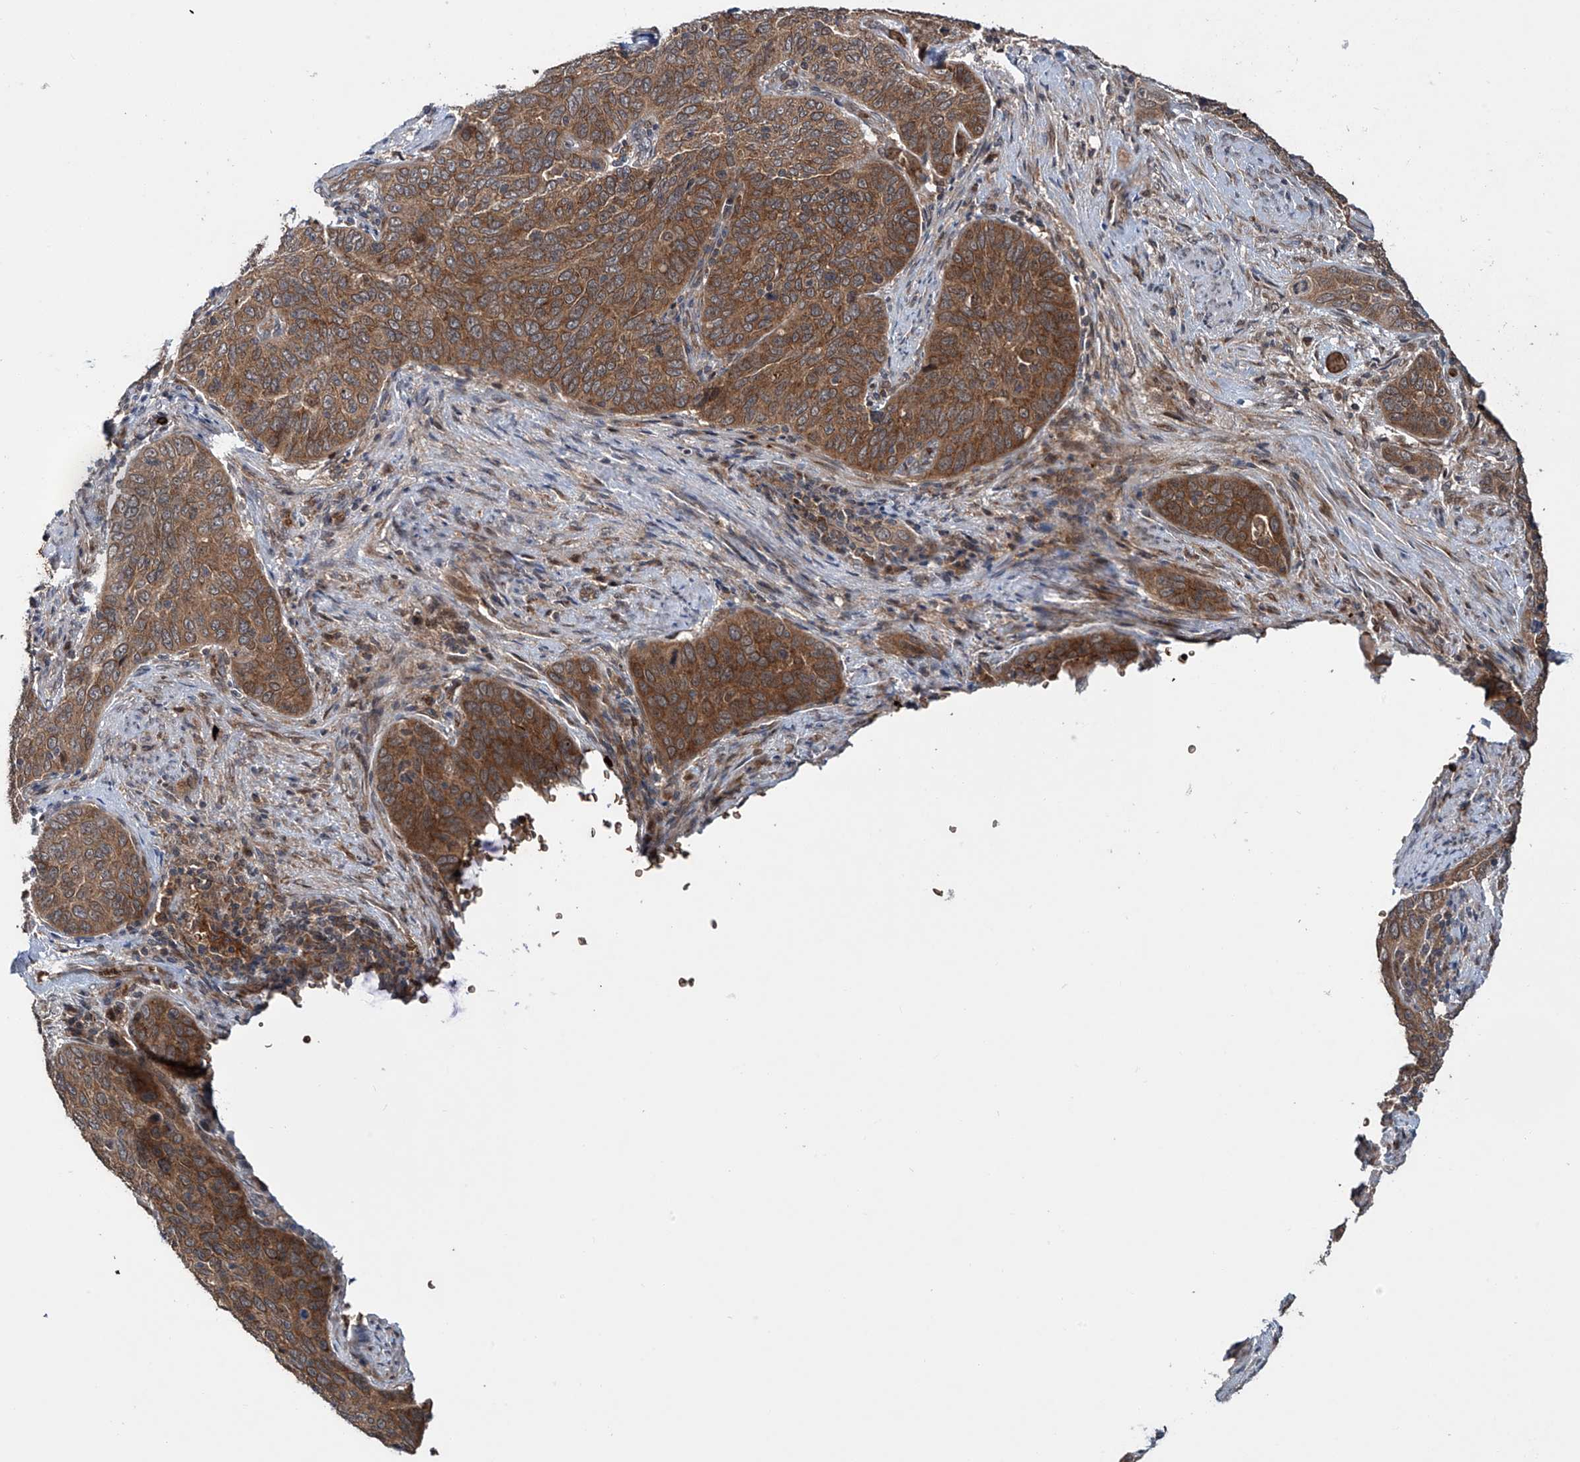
{"staining": {"intensity": "moderate", "quantity": ">75%", "location": "cytoplasmic/membranous"}, "tissue": "cervical cancer", "cell_type": "Tumor cells", "image_type": "cancer", "snomed": [{"axis": "morphology", "description": "Squamous cell carcinoma, NOS"}, {"axis": "topography", "description": "Cervix"}], "caption": "High-power microscopy captured an immunohistochemistry photomicrograph of cervical squamous cell carcinoma, revealing moderate cytoplasmic/membranous positivity in about >75% of tumor cells.", "gene": "ZDHHC9", "patient": {"sex": "female", "age": 60}}